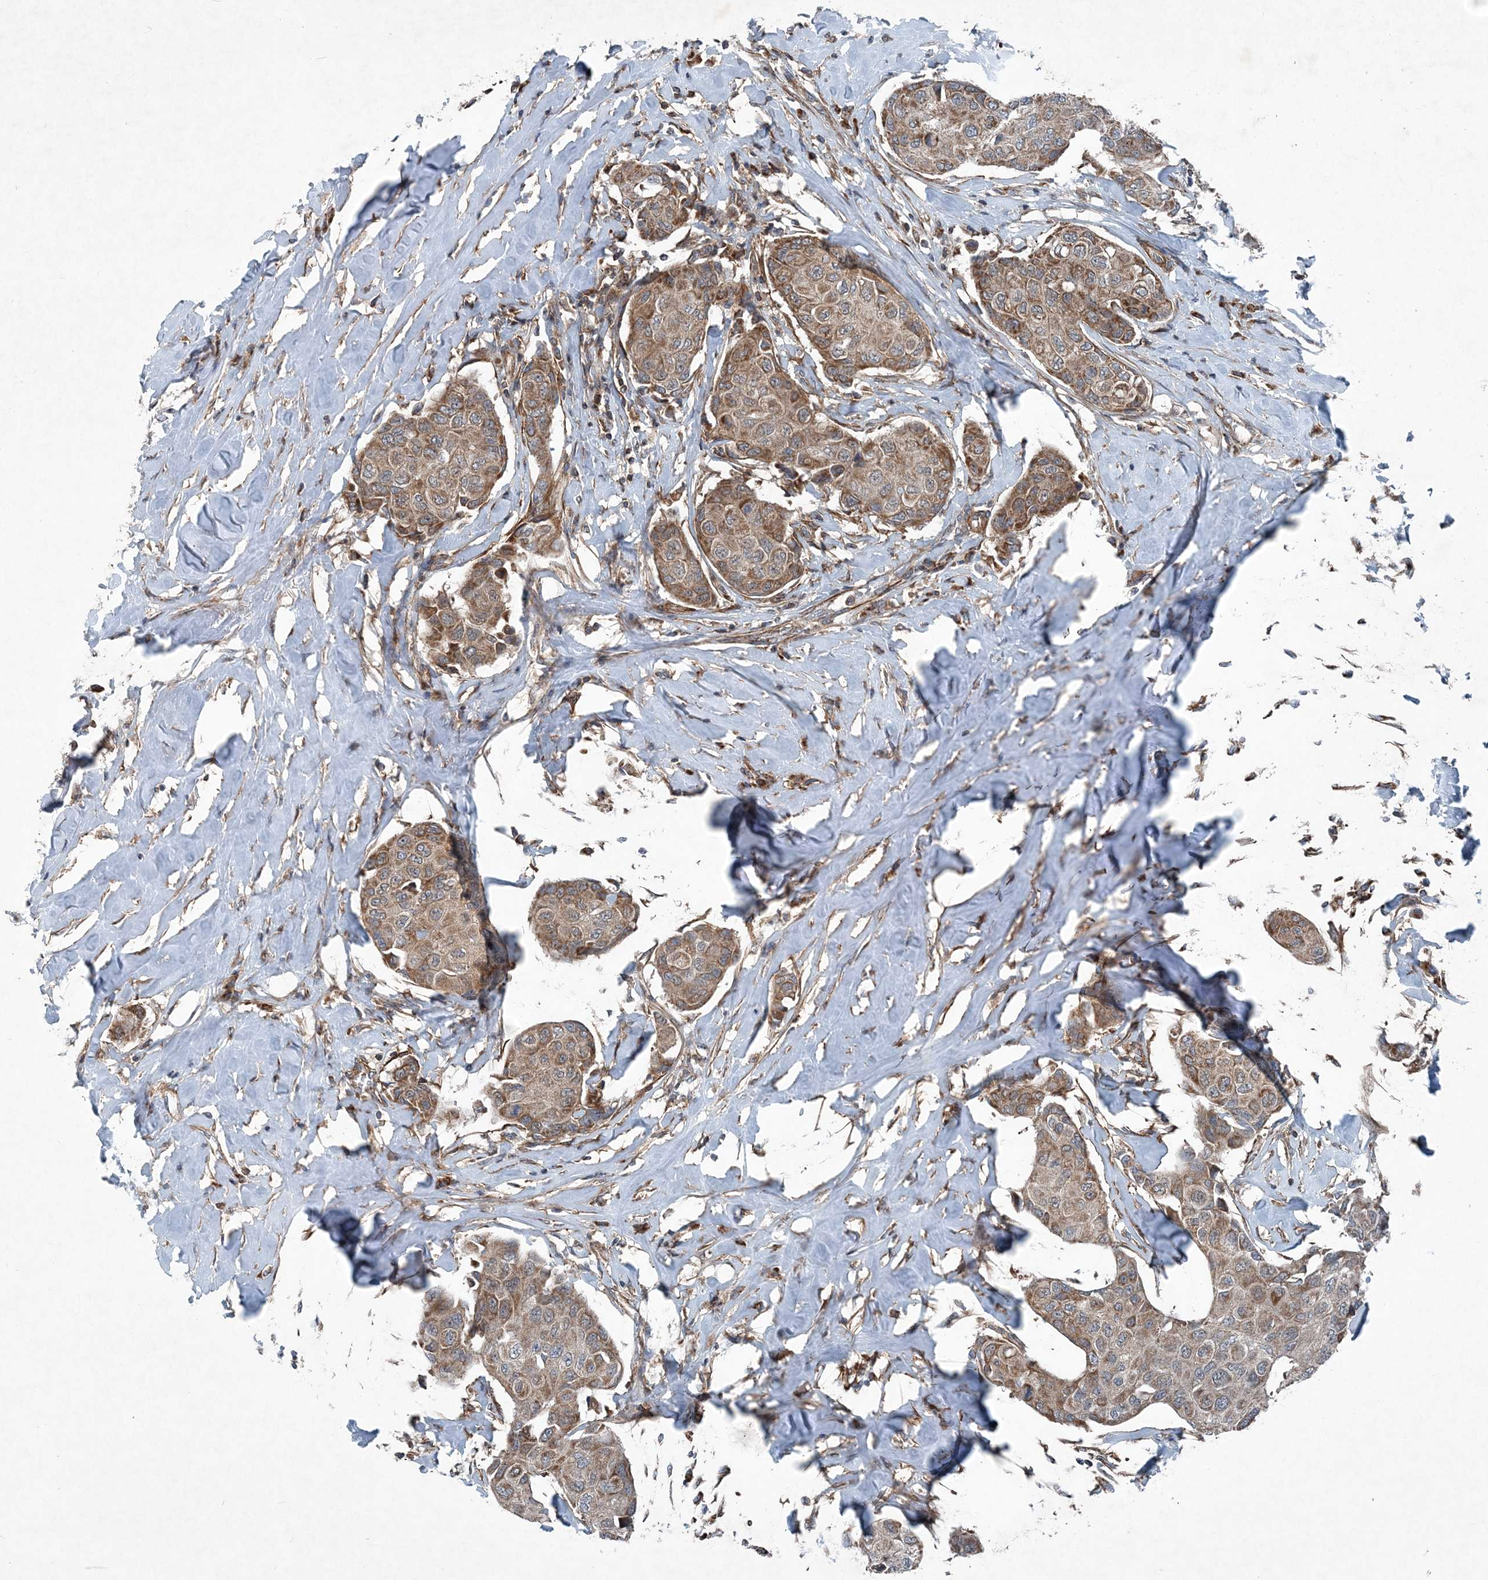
{"staining": {"intensity": "moderate", "quantity": ">75%", "location": "cytoplasmic/membranous"}, "tissue": "breast cancer", "cell_type": "Tumor cells", "image_type": "cancer", "snomed": [{"axis": "morphology", "description": "Duct carcinoma"}, {"axis": "topography", "description": "Breast"}], "caption": "Breast intraductal carcinoma tissue displays moderate cytoplasmic/membranous positivity in approximately >75% of tumor cells, visualized by immunohistochemistry.", "gene": "NDUFA2", "patient": {"sex": "female", "age": 80}}